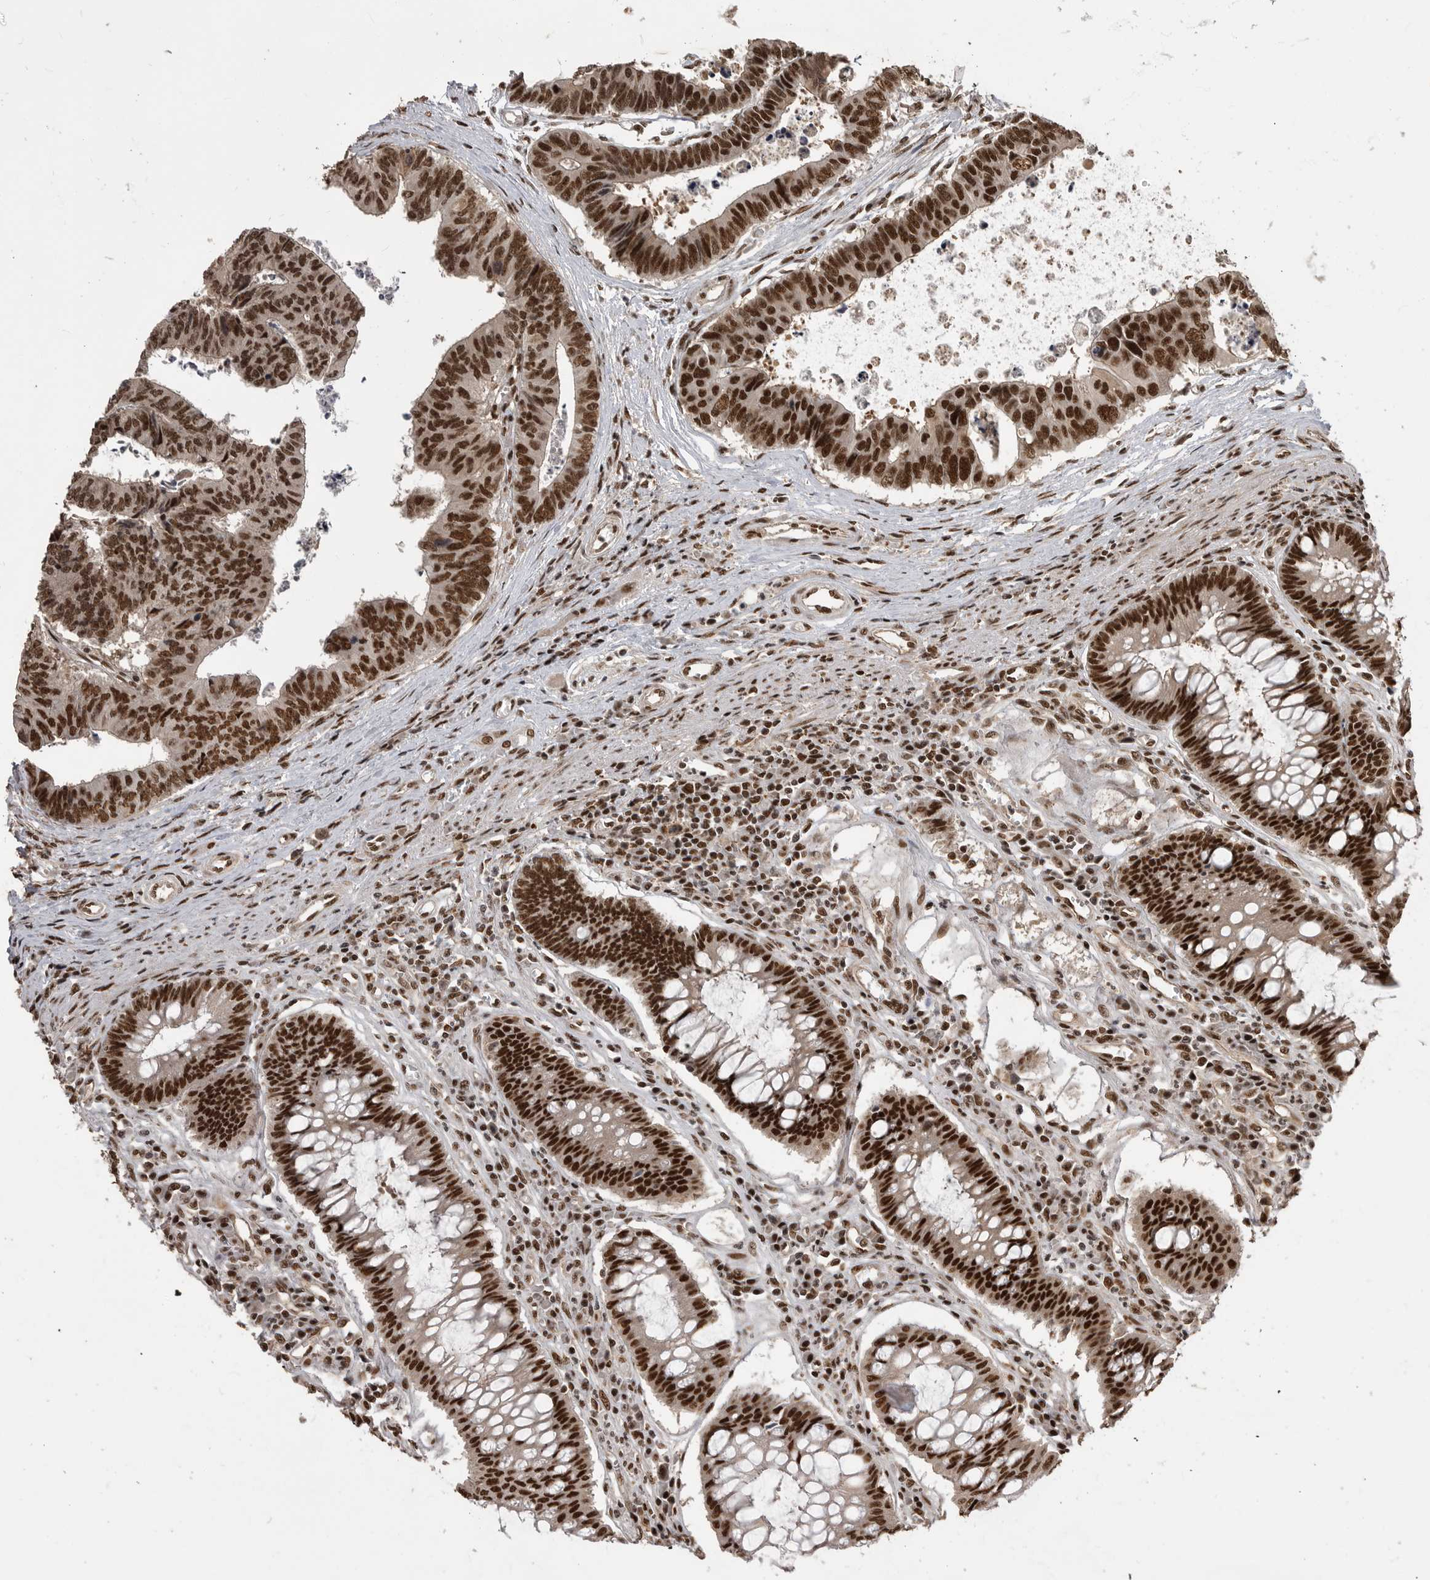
{"staining": {"intensity": "strong", "quantity": ">75%", "location": "nuclear"}, "tissue": "colorectal cancer", "cell_type": "Tumor cells", "image_type": "cancer", "snomed": [{"axis": "morphology", "description": "Adenocarcinoma, NOS"}, {"axis": "topography", "description": "Rectum"}], "caption": "Colorectal adenocarcinoma tissue exhibits strong nuclear expression in about >75% of tumor cells", "gene": "PPP1R8", "patient": {"sex": "male", "age": 84}}